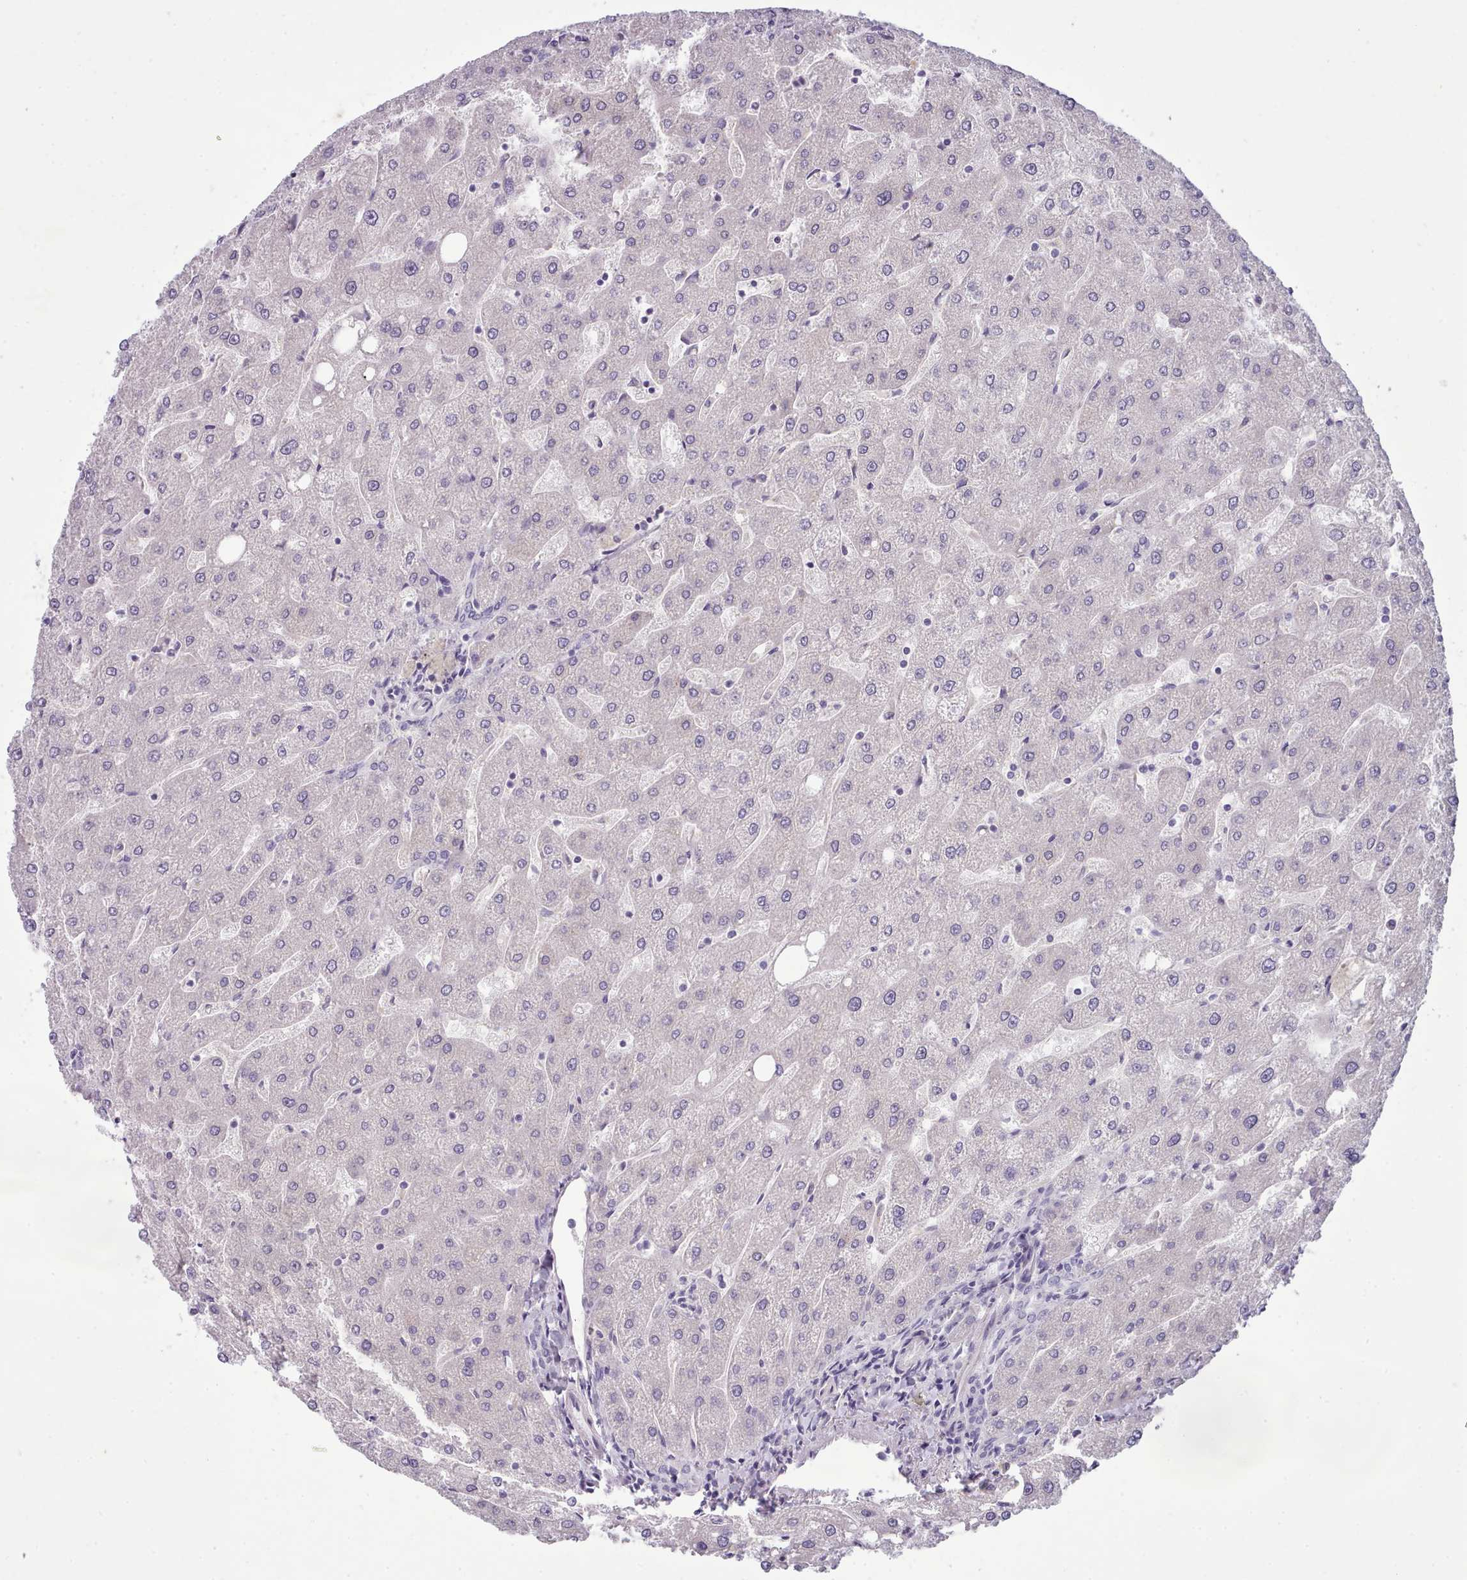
{"staining": {"intensity": "negative", "quantity": "none", "location": "none"}, "tissue": "liver", "cell_type": "Cholangiocytes", "image_type": "normal", "snomed": [{"axis": "morphology", "description": "Normal tissue, NOS"}, {"axis": "topography", "description": "Liver"}], "caption": "Liver was stained to show a protein in brown. There is no significant staining in cholangiocytes. Nuclei are stained in blue.", "gene": "MYRFL", "patient": {"sex": "male", "age": 67}}